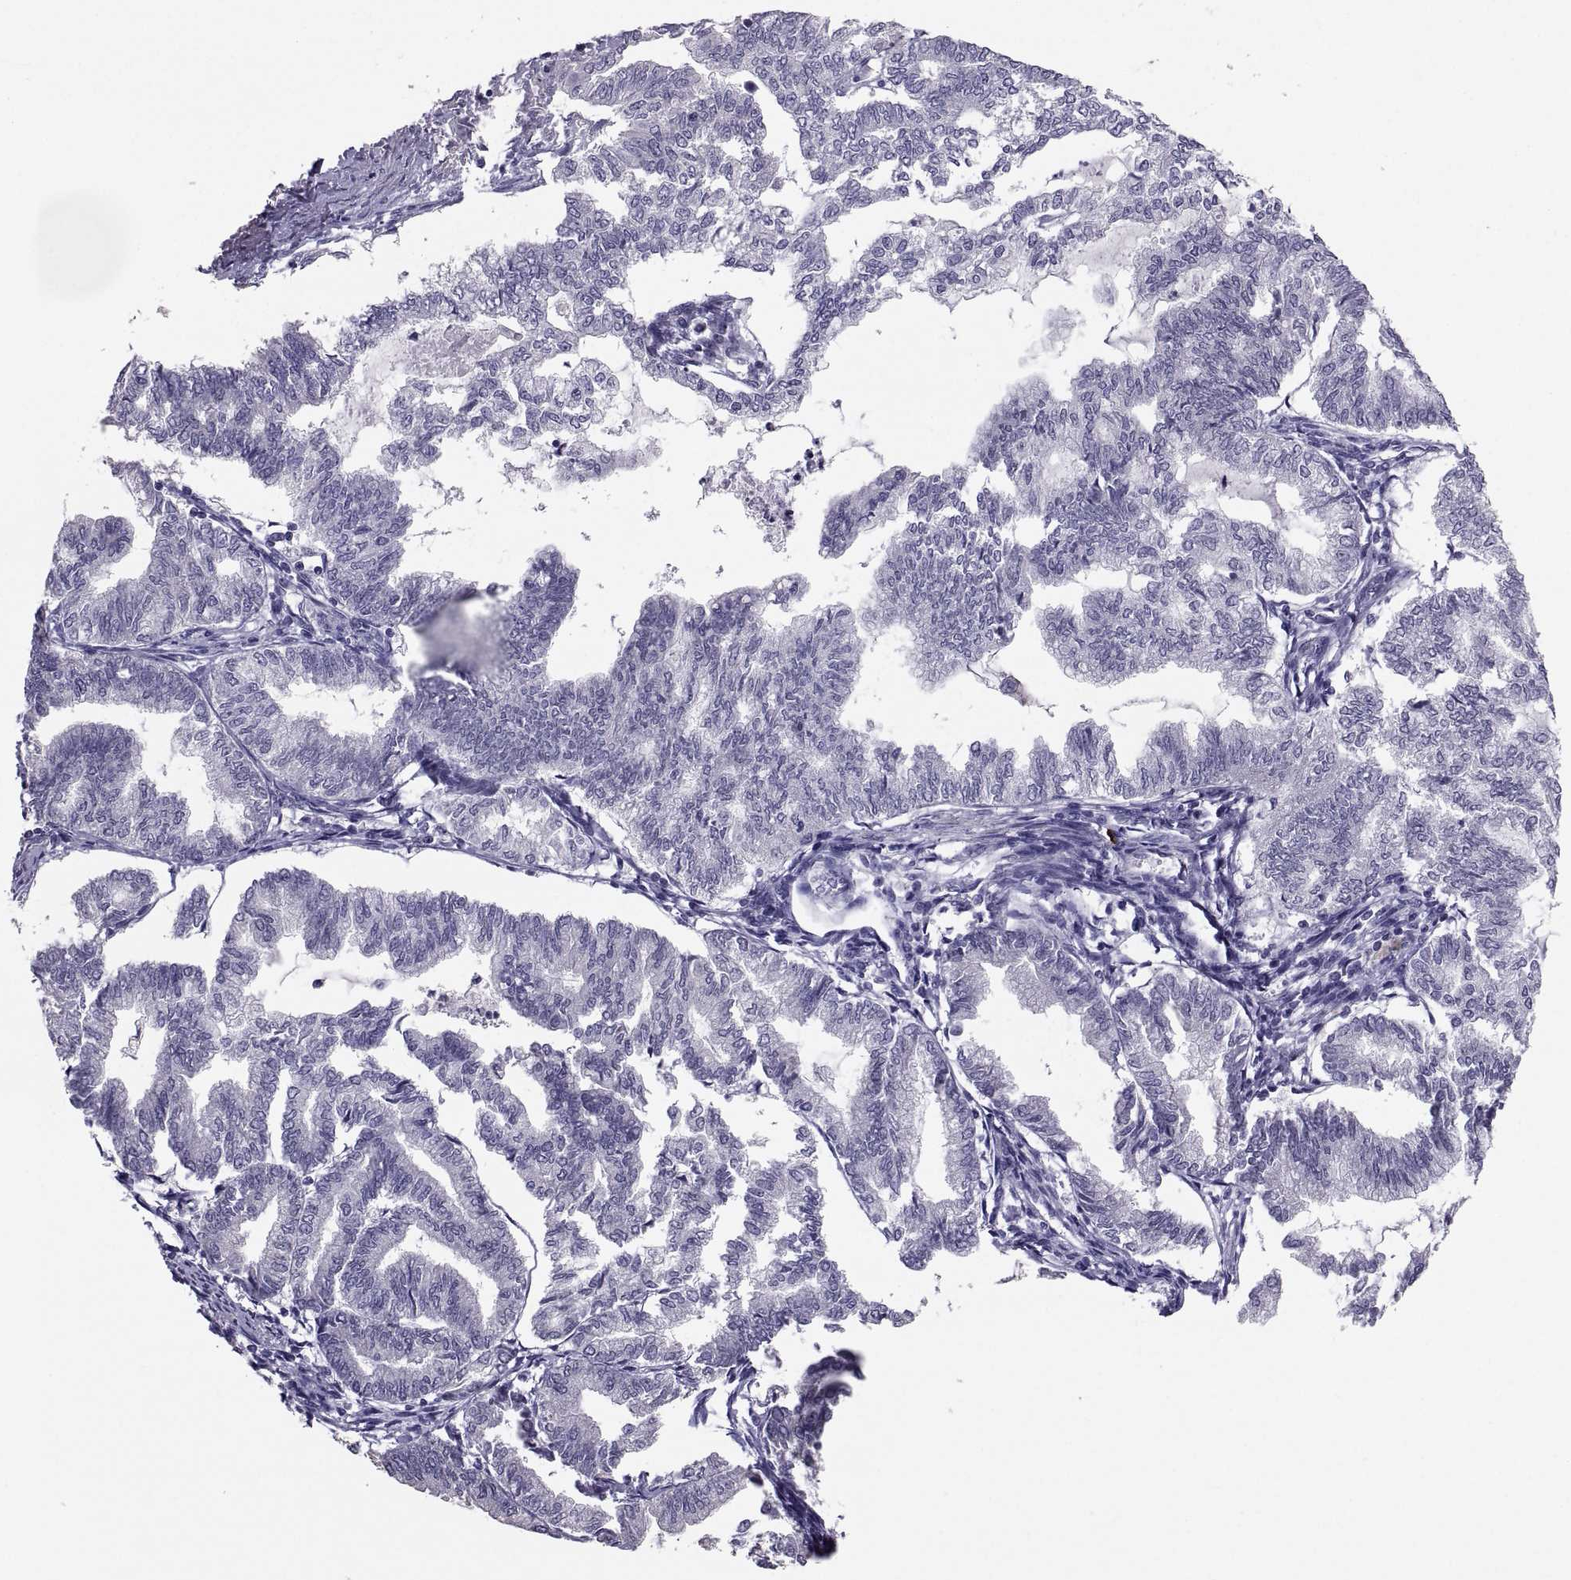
{"staining": {"intensity": "negative", "quantity": "none", "location": "none"}, "tissue": "endometrial cancer", "cell_type": "Tumor cells", "image_type": "cancer", "snomed": [{"axis": "morphology", "description": "Adenocarcinoma, NOS"}, {"axis": "topography", "description": "Endometrium"}], "caption": "Tumor cells show no significant protein positivity in endometrial adenocarcinoma. (DAB IHC with hematoxylin counter stain).", "gene": "IGSF1", "patient": {"sex": "female", "age": 79}}